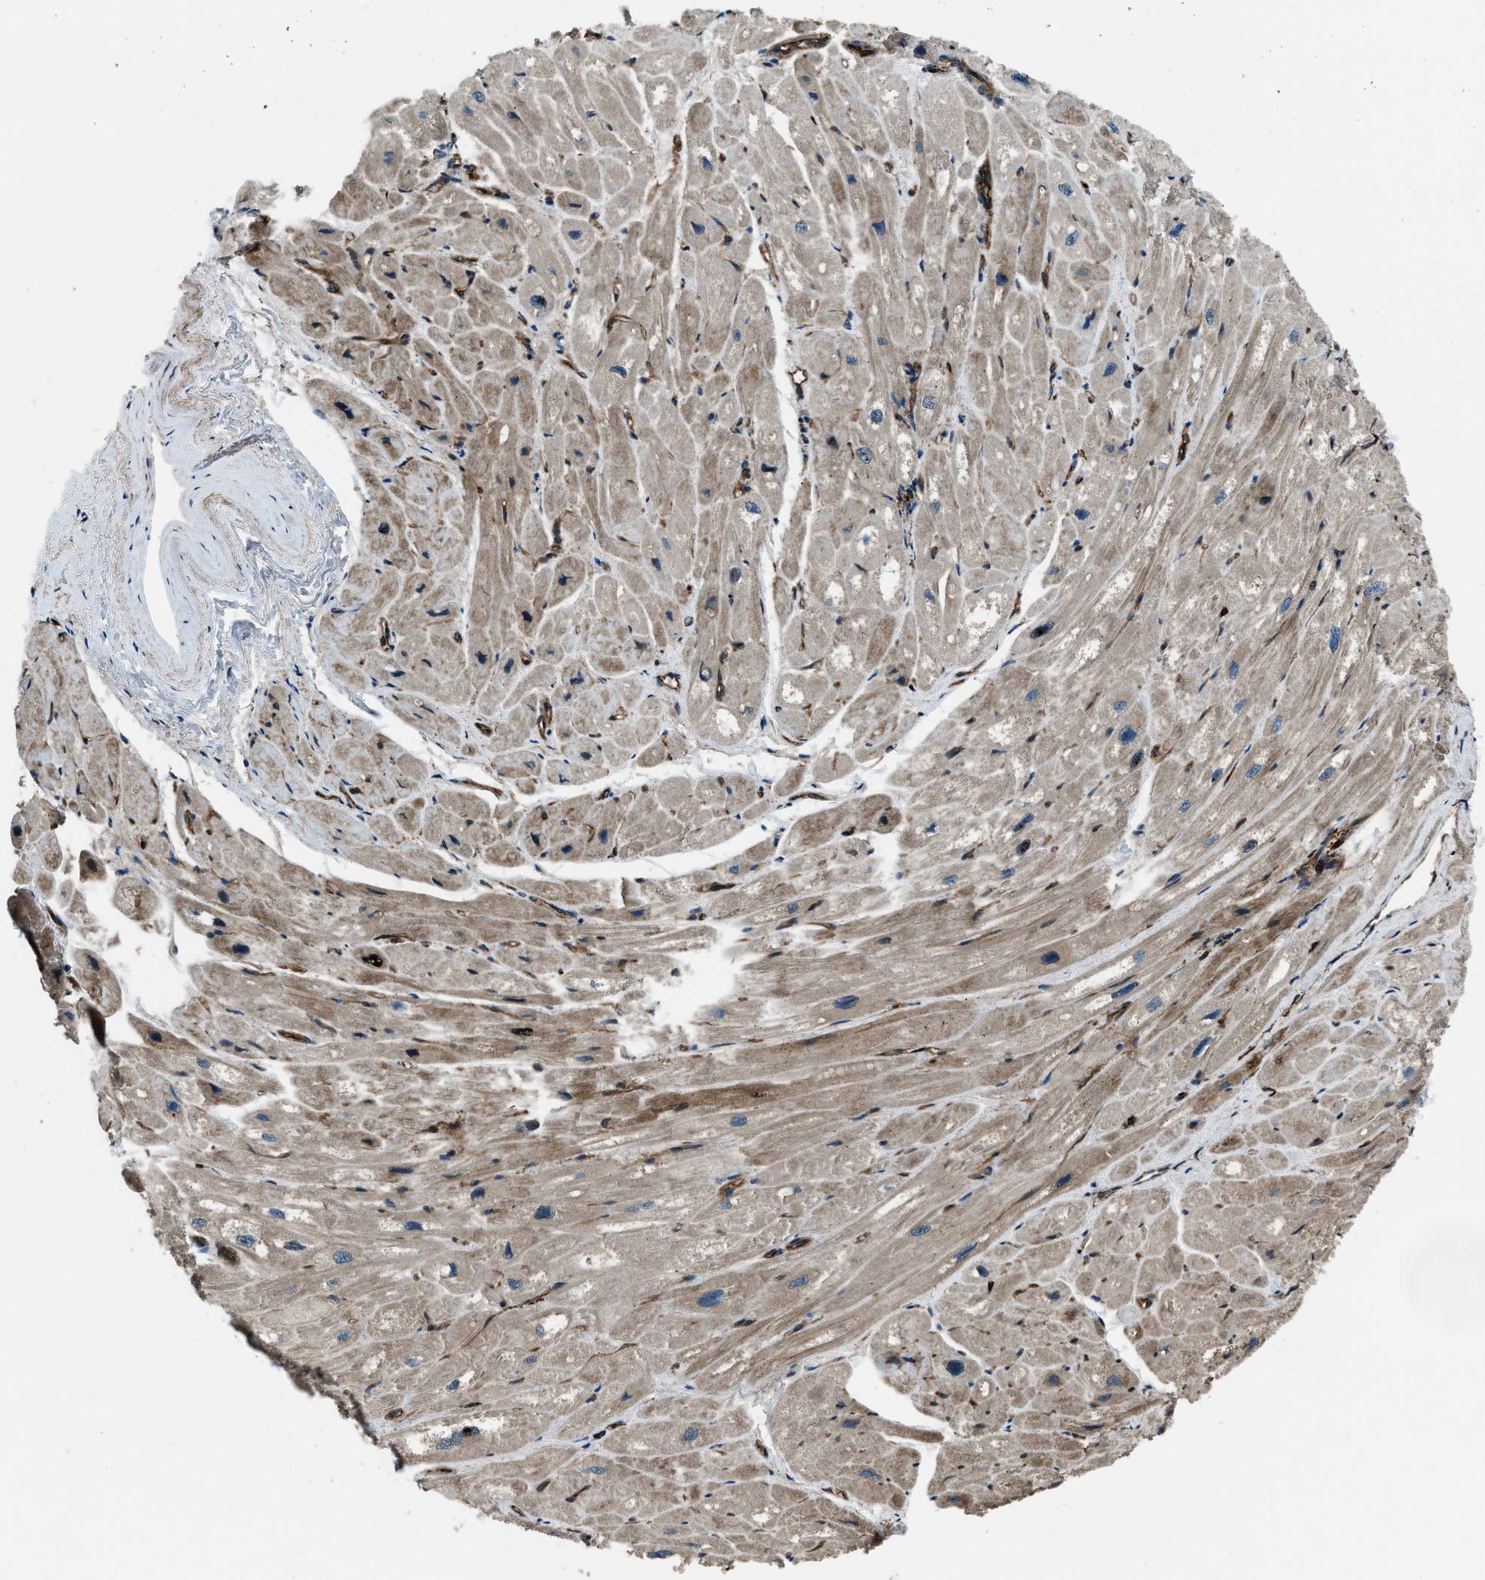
{"staining": {"intensity": "moderate", "quantity": ">75%", "location": "cytoplasmic/membranous"}, "tissue": "heart muscle", "cell_type": "Cardiomyocytes", "image_type": "normal", "snomed": [{"axis": "morphology", "description": "Normal tissue, NOS"}, {"axis": "topography", "description": "Heart"}], "caption": "IHC (DAB (3,3'-diaminobenzidine)) staining of normal heart muscle exhibits moderate cytoplasmic/membranous protein positivity in approximately >75% of cardiomyocytes. (brown staining indicates protein expression, while blue staining denotes nuclei).", "gene": "SNX30", "patient": {"sex": "male", "age": 49}}